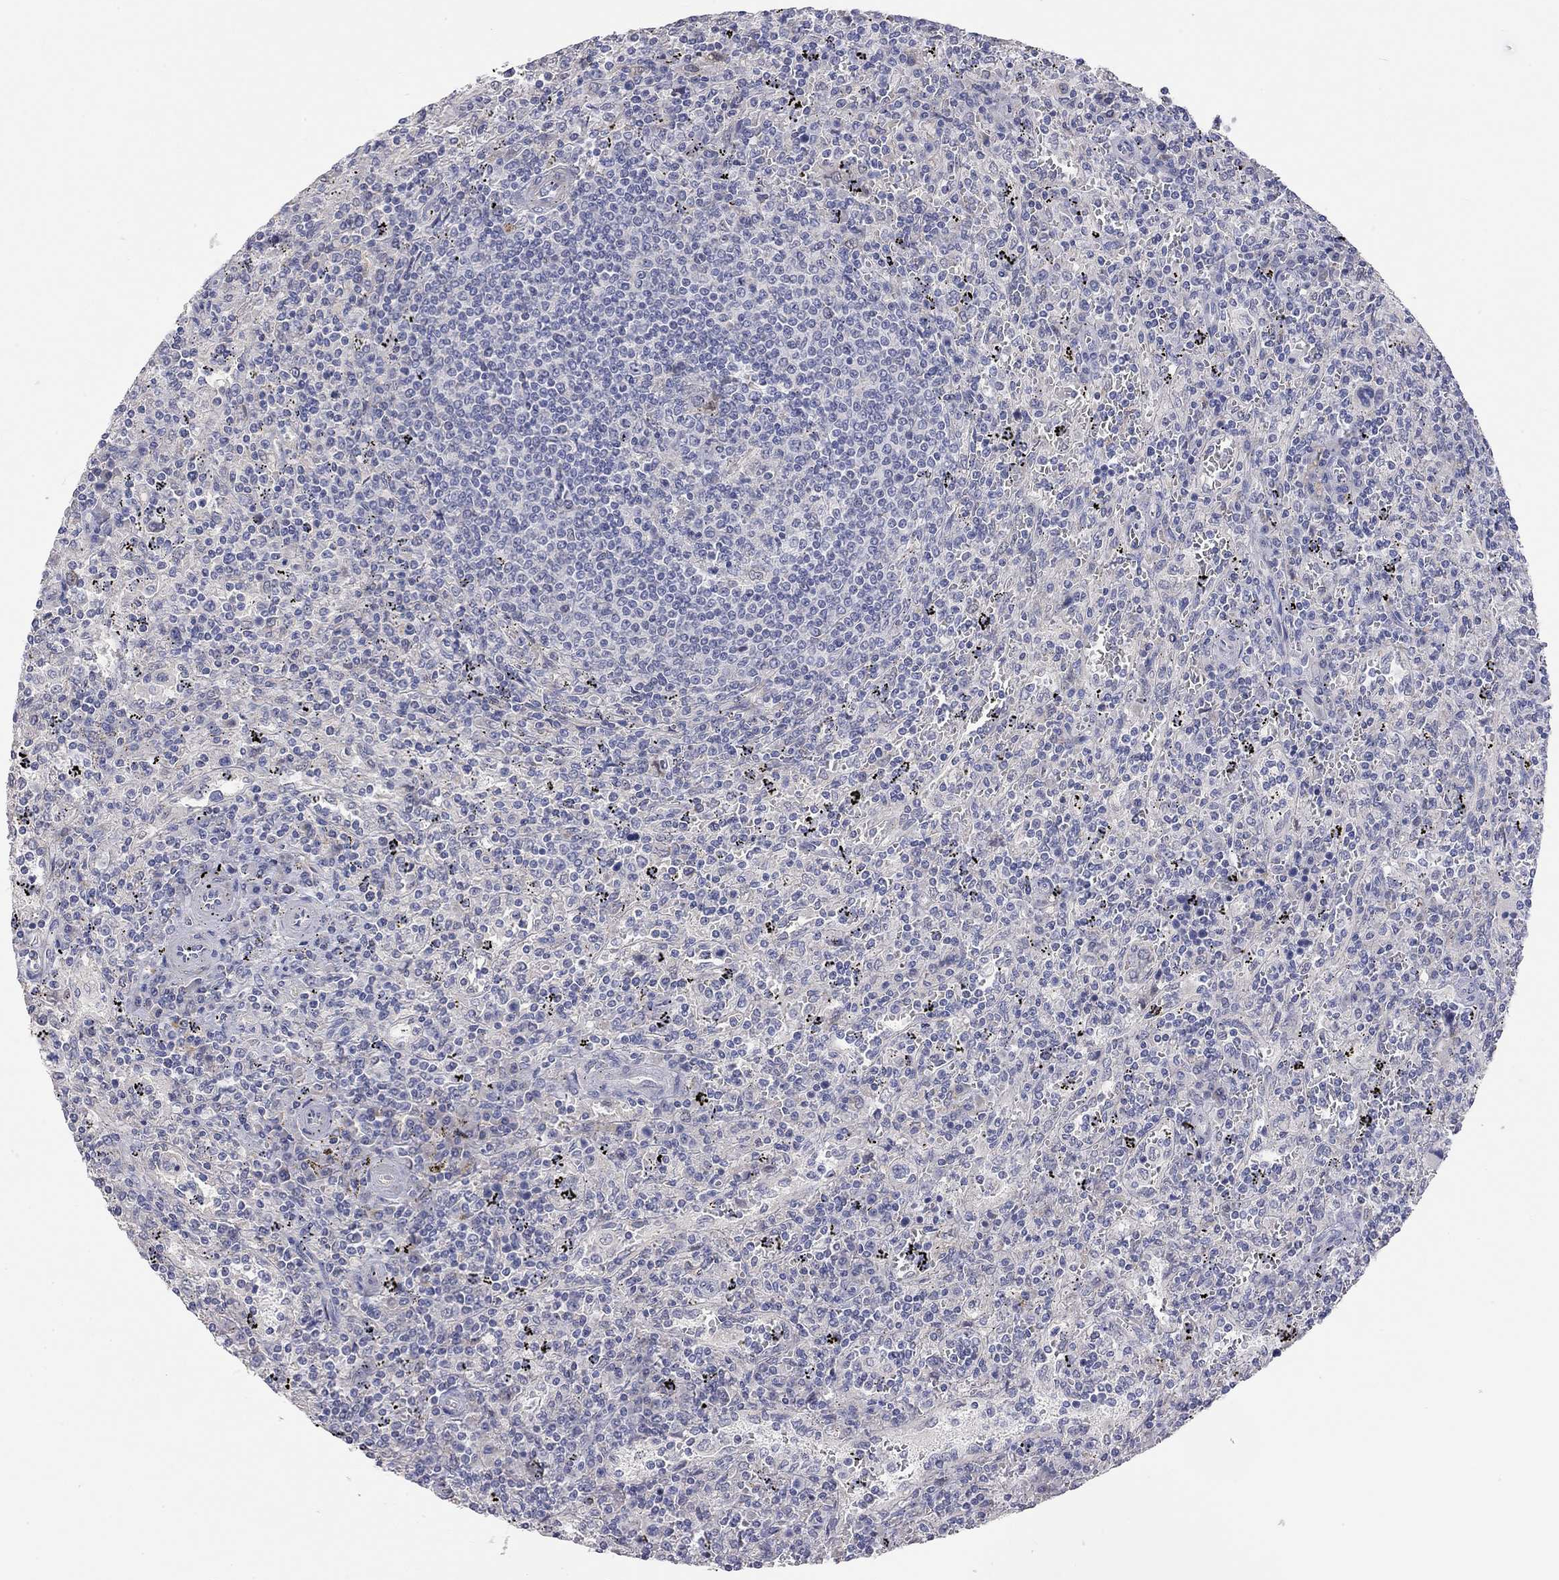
{"staining": {"intensity": "negative", "quantity": "none", "location": "none"}, "tissue": "lymphoma", "cell_type": "Tumor cells", "image_type": "cancer", "snomed": [{"axis": "morphology", "description": "Malignant lymphoma, non-Hodgkin's type, Low grade"}, {"axis": "topography", "description": "Spleen"}], "caption": "DAB immunohistochemical staining of human lymphoma displays no significant expression in tumor cells.", "gene": "PAPSS2", "patient": {"sex": "male", "age": 62}}